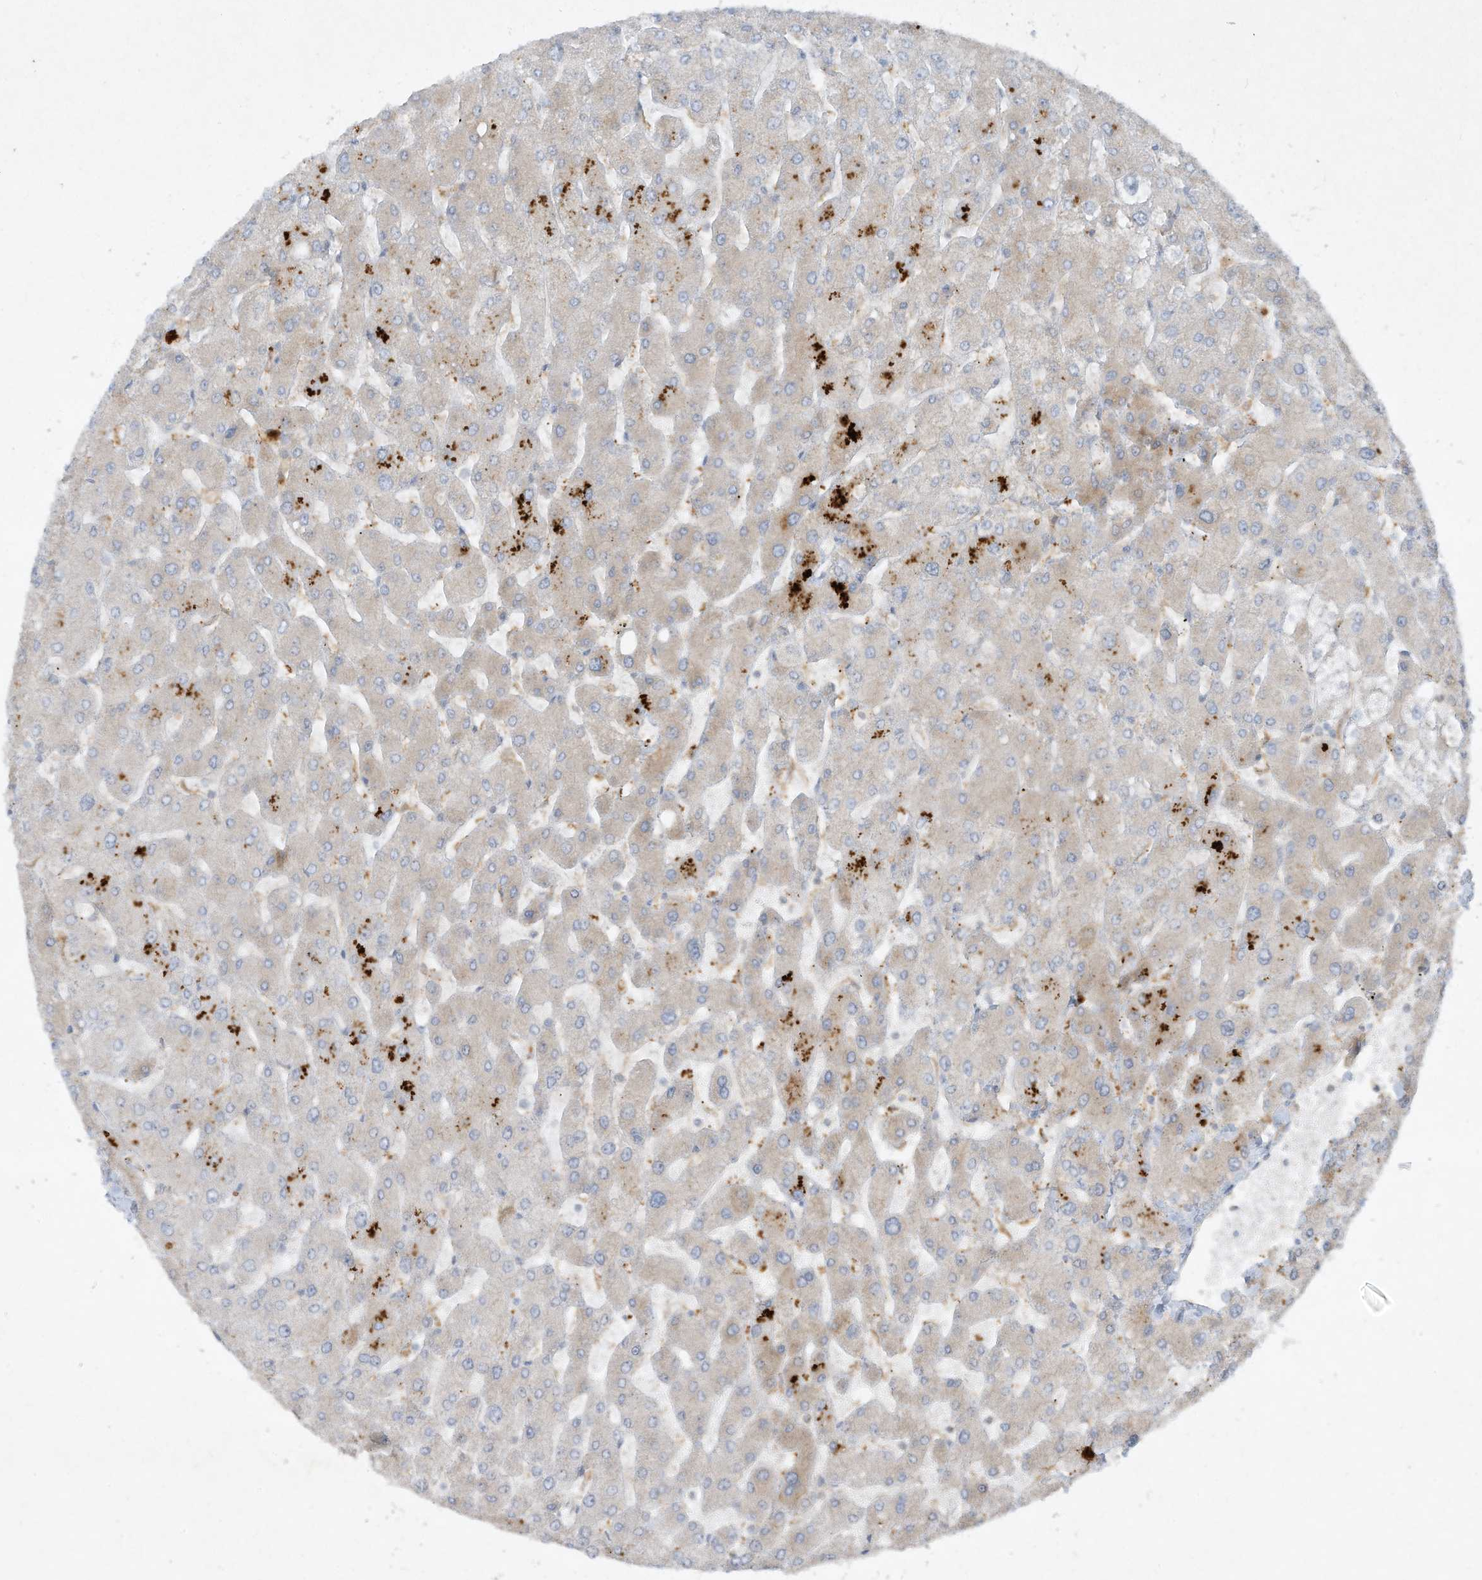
{"staining": {"intensity": "negative", "quantity": "none", "location": "none"}, "tissue": "liver", "cell_type": "Cholangiocytes", "image_type": "normal", "snomed": [{"axis": "morphology", "description": "Normal tissue, NOS"}, {"axis": "topography", "description": "Liver"}], "caption": "This is an IHC micrograph of unremarkable human liver. There is no expression in cholangiocytes.", "gene": "FETUB", "patient": {"sex": "male", "age": 55}}